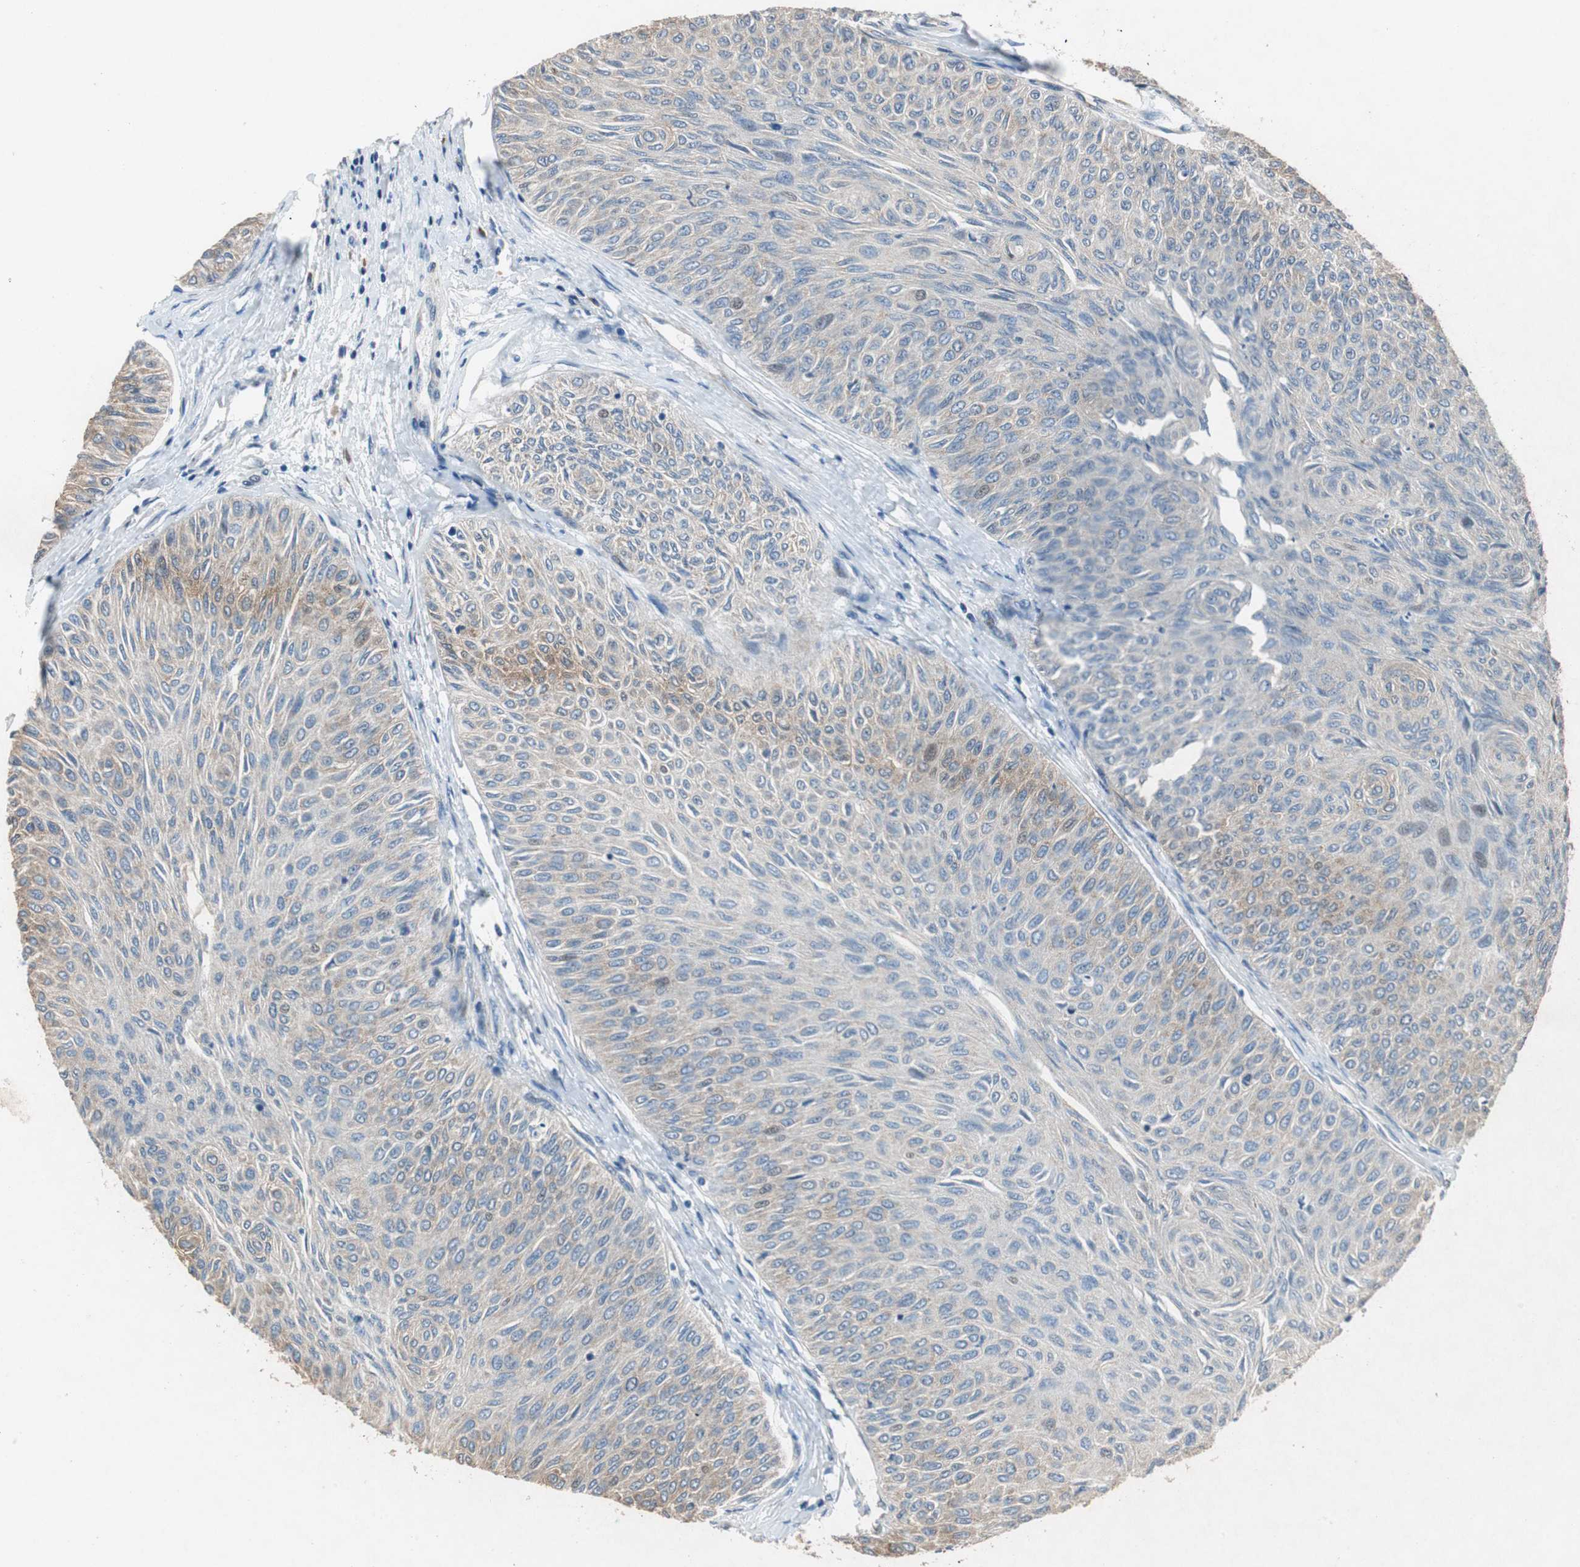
{"staining": {"intensity": "weak", "quantity": ">75%", "location": "cytoplasmic/membranous"}, "tissue": "urothelial cancer", "cell_type": "Tumor cells", "image_type": "cancer", "snomed": [{"axis": "morphology", "description": "Urothelial carcinoma, Low grade"}, {"axis": "topography", "description": "Urinary bladder"}], "caption": "Protein positivity by immunohistochemistry (IHC) reveals weak cytoplasmic/membranous staining in about >75% of tumor cells in urothelial cancer.", "gene": "RPL35", "patient": {"sex": "male", "age": 78}}